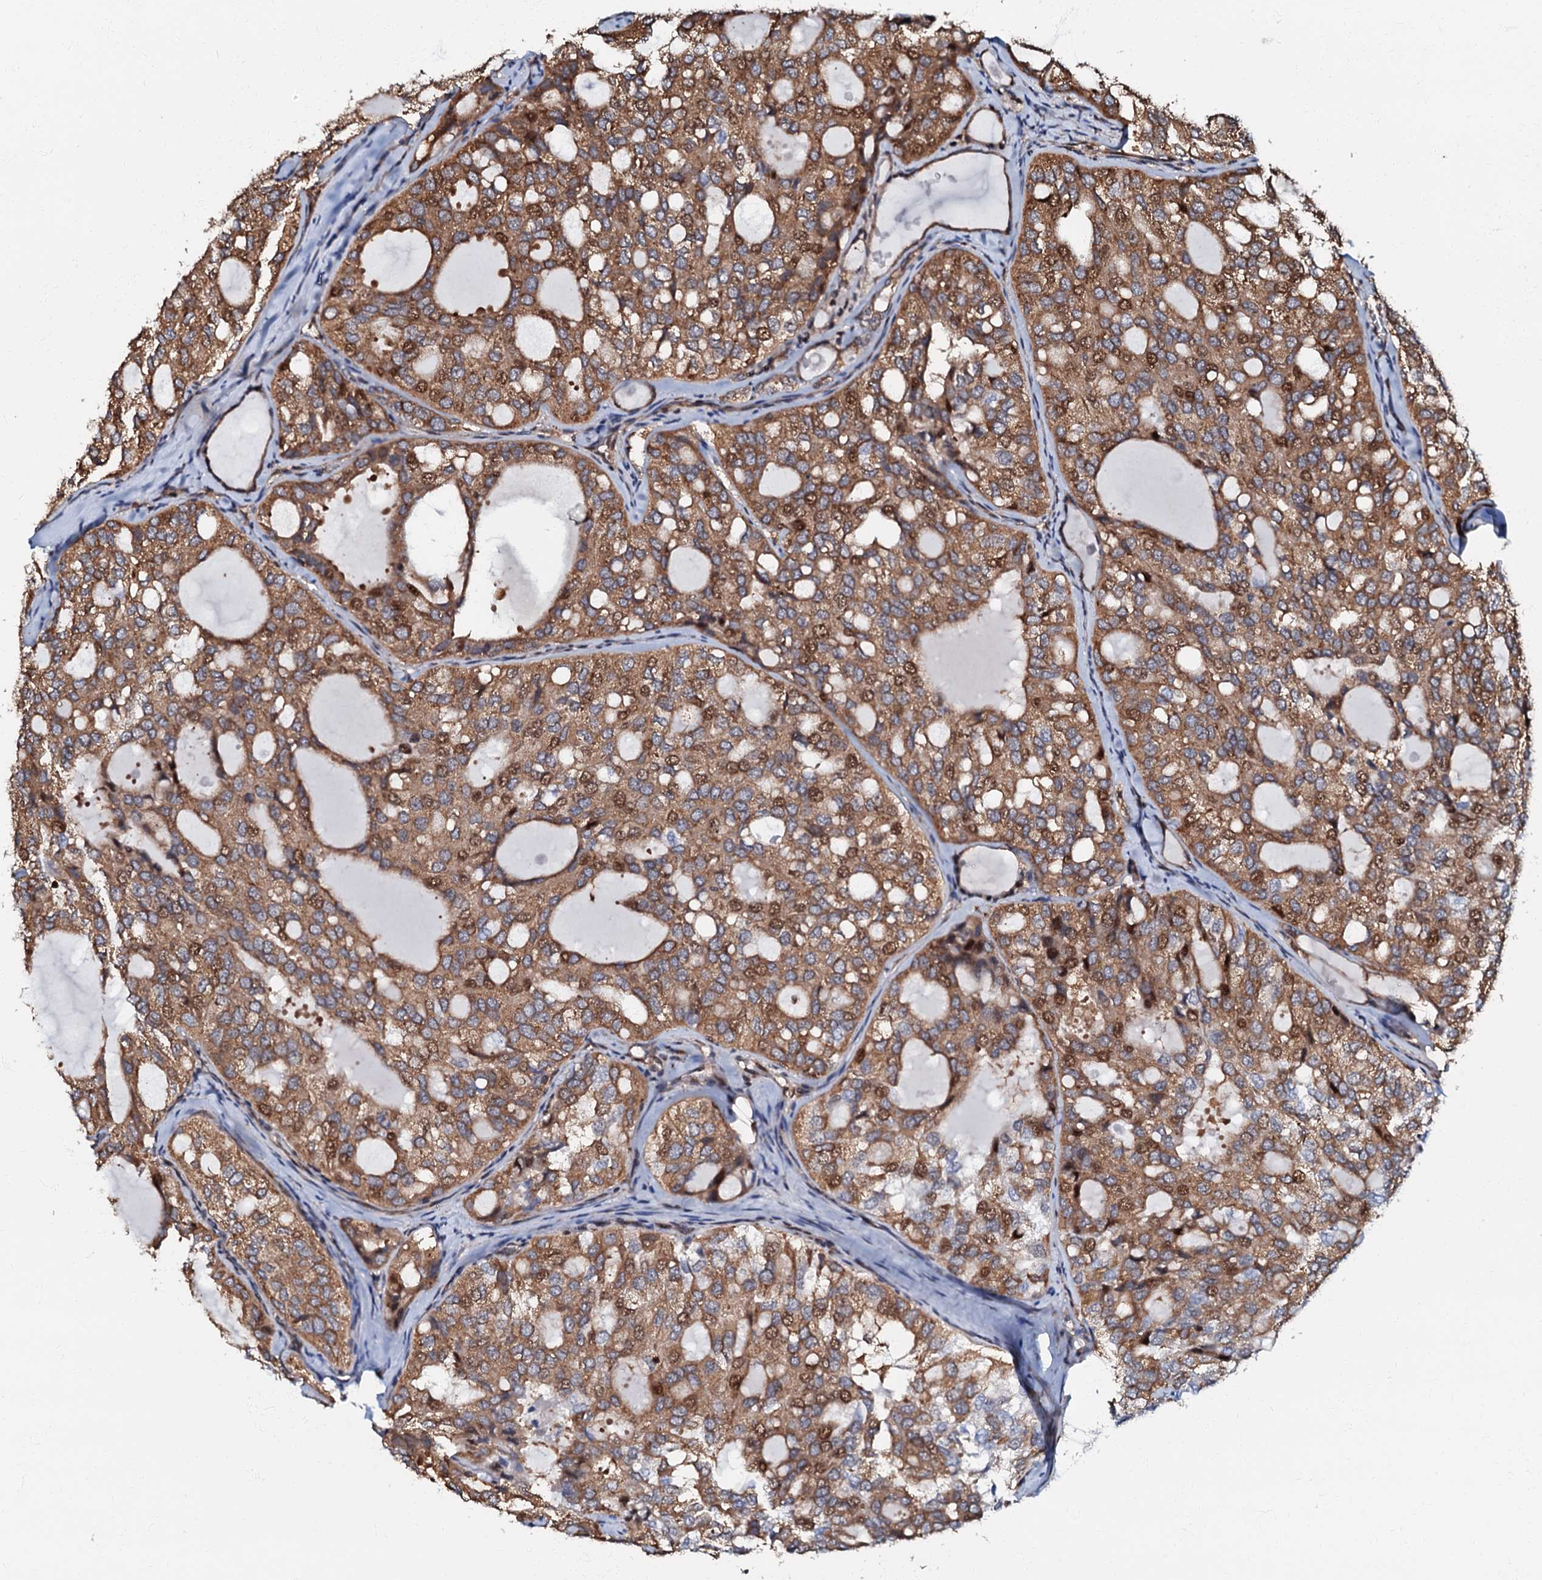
{"staining": {"intensity": "moderate", "quantity": ">75%", "location": "cytoplasmic/membranous,nuclear"}, "tissue": "thyroid cancer", "cell_type": "Tumor cells", "image_type": "cancer", "snomed": [{"axis": "morphology", "description": "Follicular adenoma carcinoma, NOS"}, {"axis": "topography", "description": "Thyroid gland"}], "caption": "Thyroid cancer (follicular adenoma carcinoma) stained with DAB (3,3'-diaminobenzidine) IHC exhibits medium levels of moderate cytoplasmic/membranous and nuclear expression in about >75% of tumor cells.", "gene": "OSBP", "patient": {"sex": "male", "age": 75}}